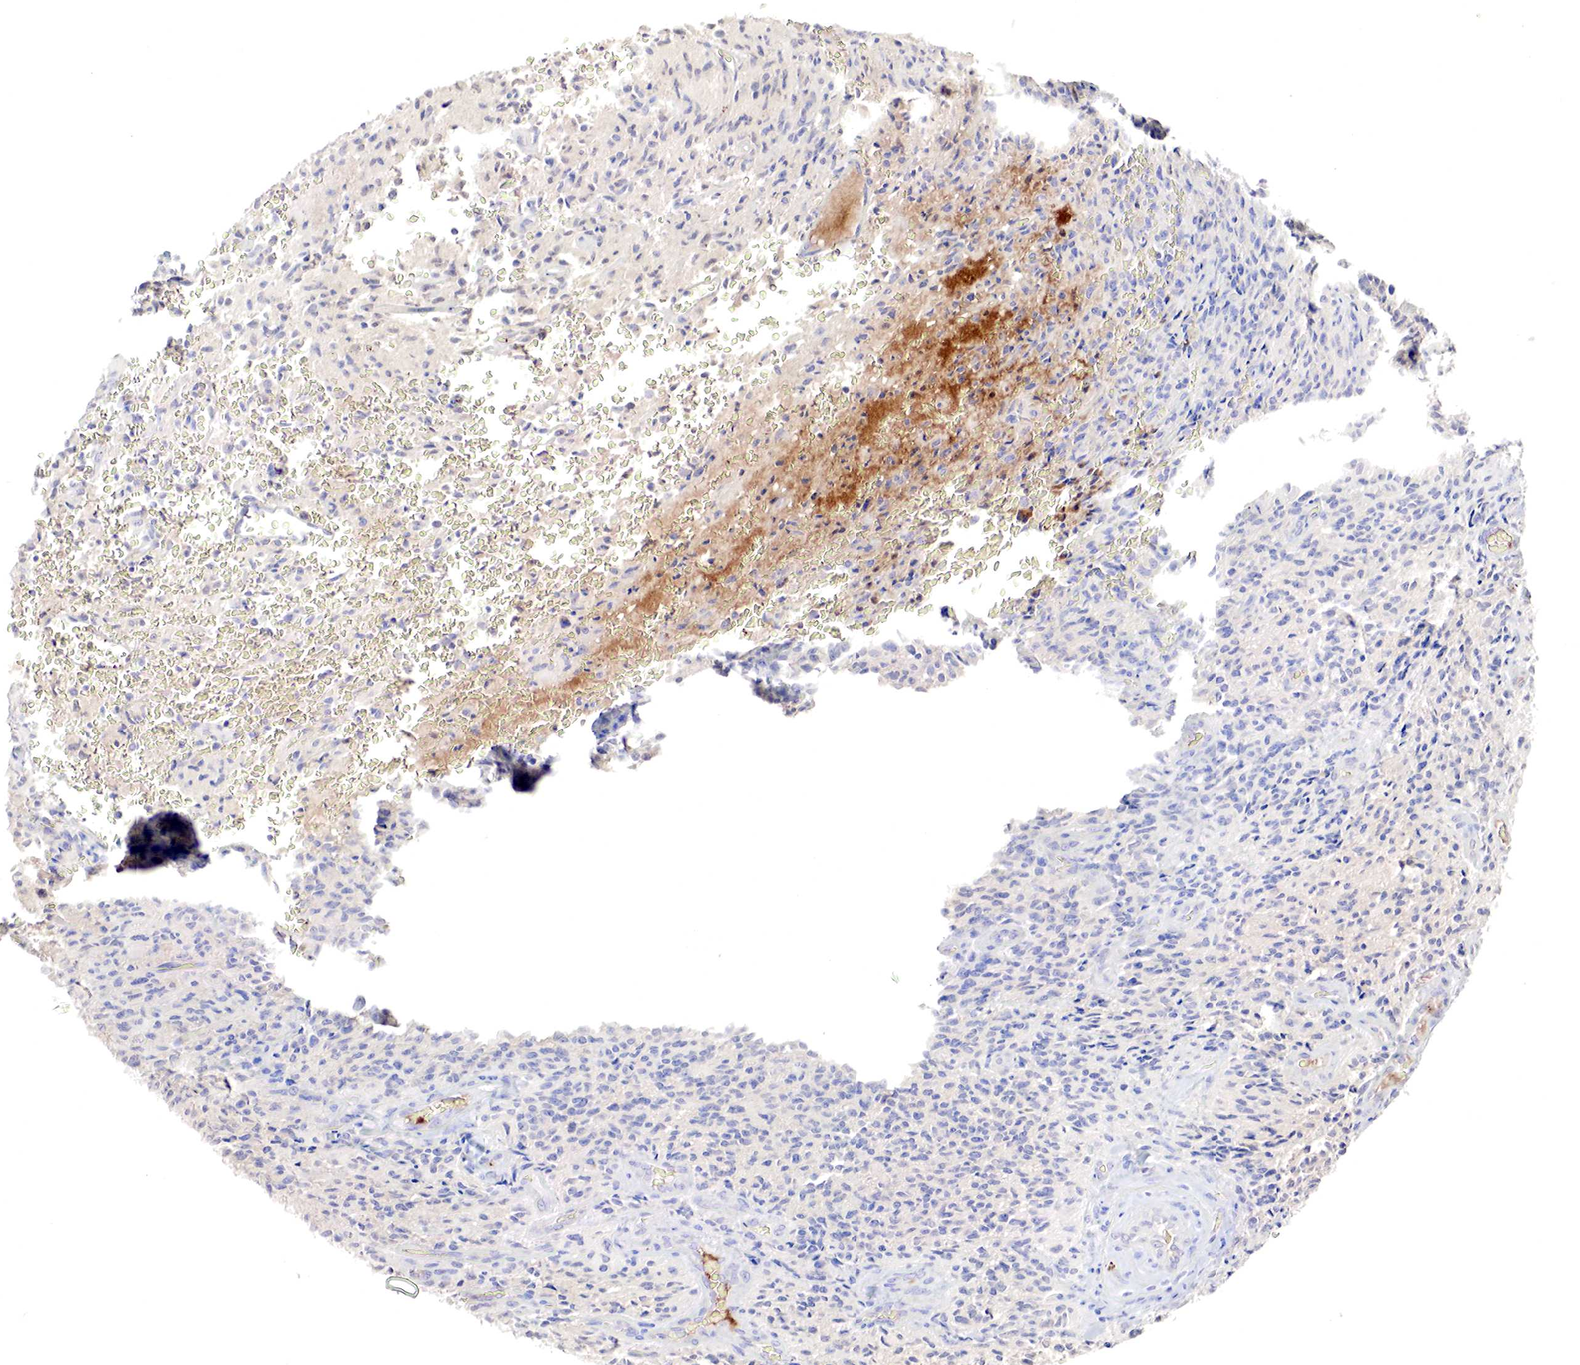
{"staining": {"intensity": "negative", "quantity": "none", "location": "none"}, "tissue": "glioma", "cell_type": "Tumor cells", "image_type": "cancer", "snomed": [{"axis": "morphology", "description": "Glioma, malignant, High grade"}, {"axis": "topography", "description": "Brain"}], "caption": "Tumor cells are negative for brown protein staining in malignant glioma (high-grade).", "gene": "GATA1", "patient": {"sex": "male", "age": 56}}